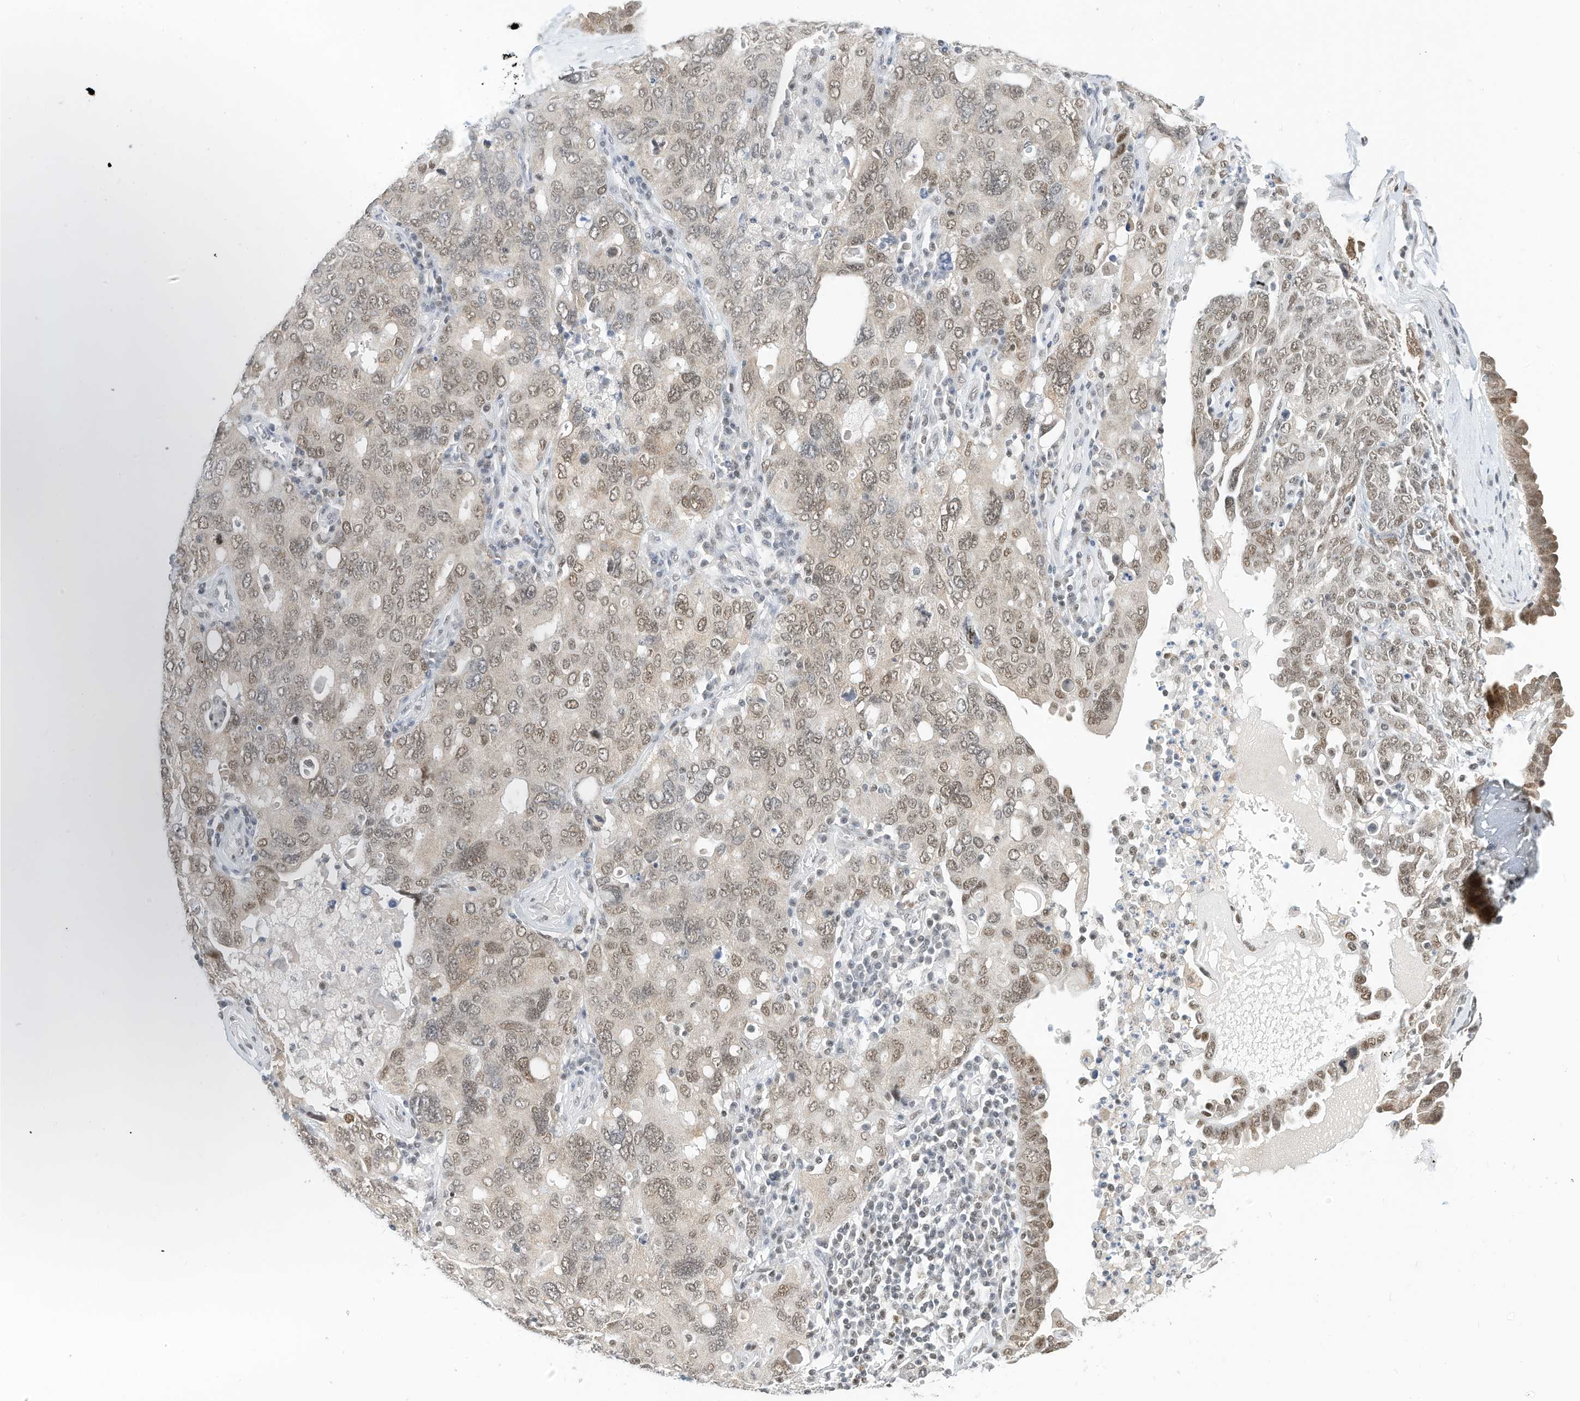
{"staining": {"intensity": "moderate", "quantity": ">75%", "location": "nuclear"}, "tissue": "ovarian cancer", "cell_type": "Tumor cells", "image_type": "cancer", "snomed": [{"axis": "morphology", "description": "Carcinoma, endometroid"}, {"axis": "topography", "description": "Ovary"}], "caption": "Immunohistochemical staining of human ovarian cancer (endometroid carcinoma) reveals moderate nuclear protein positivity in about >75% of tumor cells.", "gene": "OGT", "patient": {"sex": "female", "age": 62}}